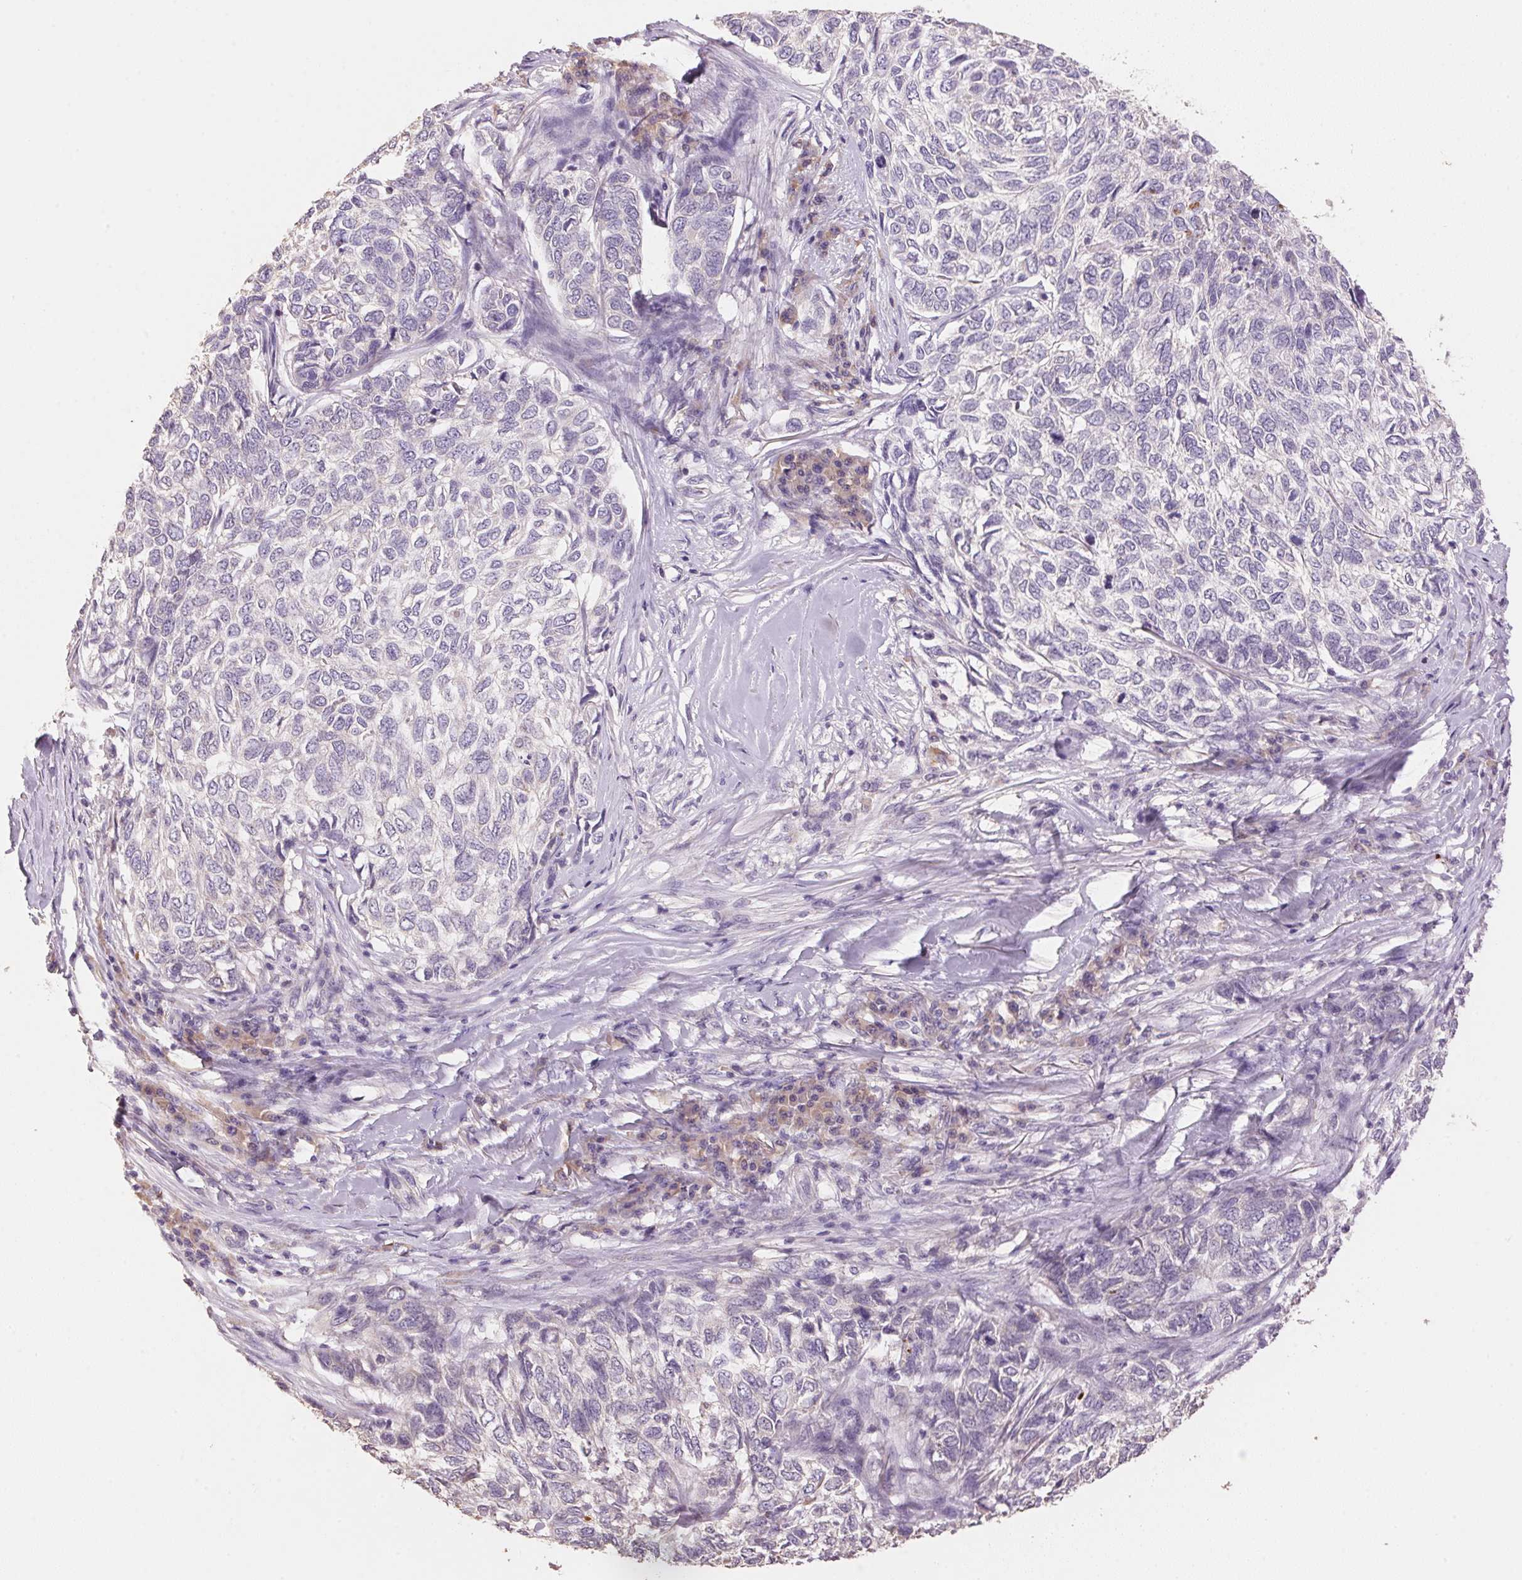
{"staining": {"intensity": "negative", "quantity": "none", "location": "none"}, "tissue": "skin cancer", "cell_type": "Tumor cells", "image_type": "cancer", "snomed": [{"axis": "morphology", "description": "Basal cell carcinoma"}, {"axis": "topography", "description": "Skin"}], "caption": "High power microscopy photomicrograph of an immunohistochemistry photomicrograph of skin basal cell carcinoma, revealing no significant expression in tumor cells.", "gene": "LYZL6", "patient": {"sex": "female", "age": 65}}